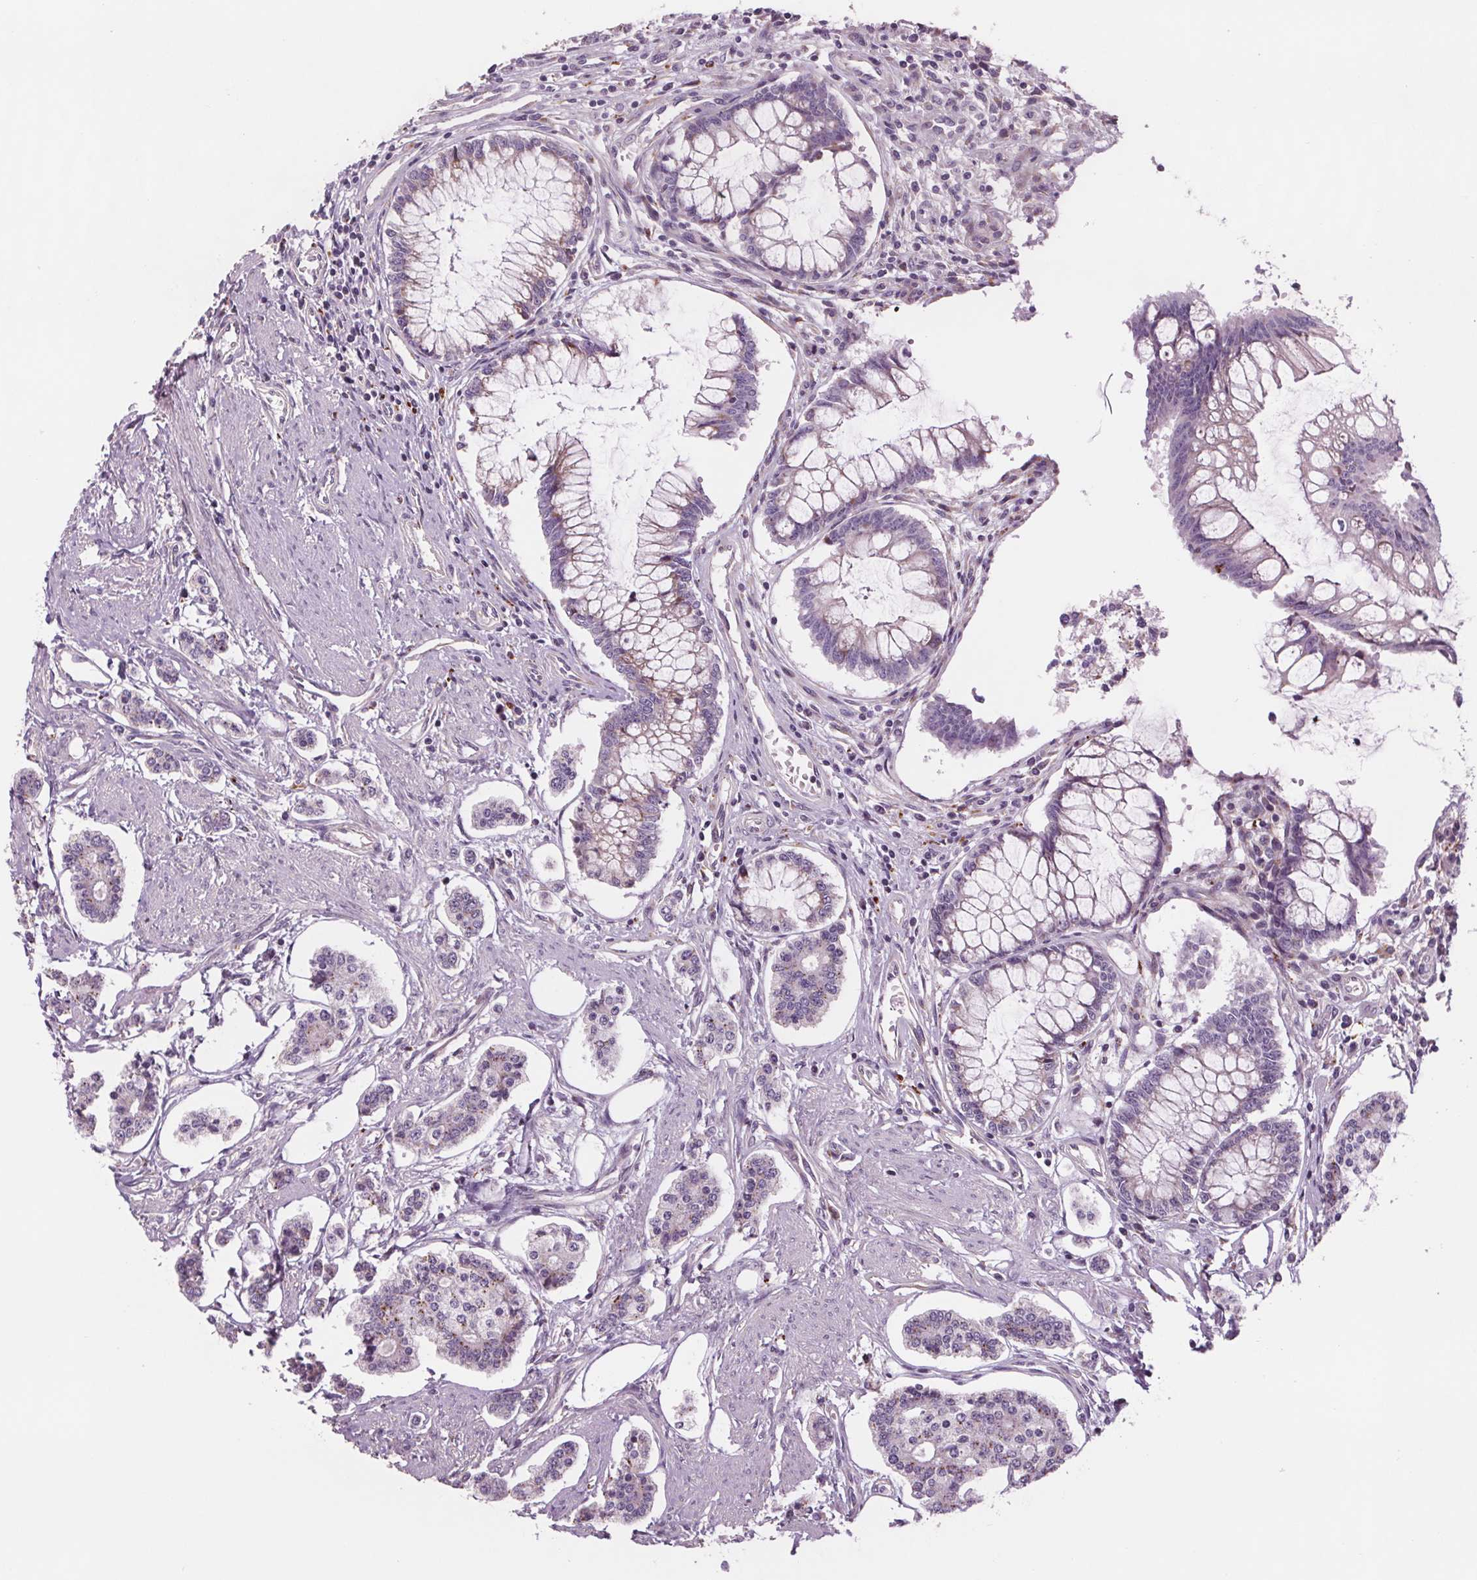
{"staining": {"intensity": "negative", "quantity": "none", "location": "none"}, "tissue": "carcinoid", "cell_type": "Tumor cells", "image_type": "cancer", "snomed": [{"axis": "morphology", "description": "Carcinoid, malignant, NOS"}, {"axis": "topography", "description": "Small intestine"}], "caption": "Immunohistochemistry image of neoplastic tissue: carcinoid stained with DAB (3,3'-diaminobenzidine) exhibits no significant protein positivity in tumor cells.", "gene": "SAMD5", "patient": {"sex": "female", "age": 65}}